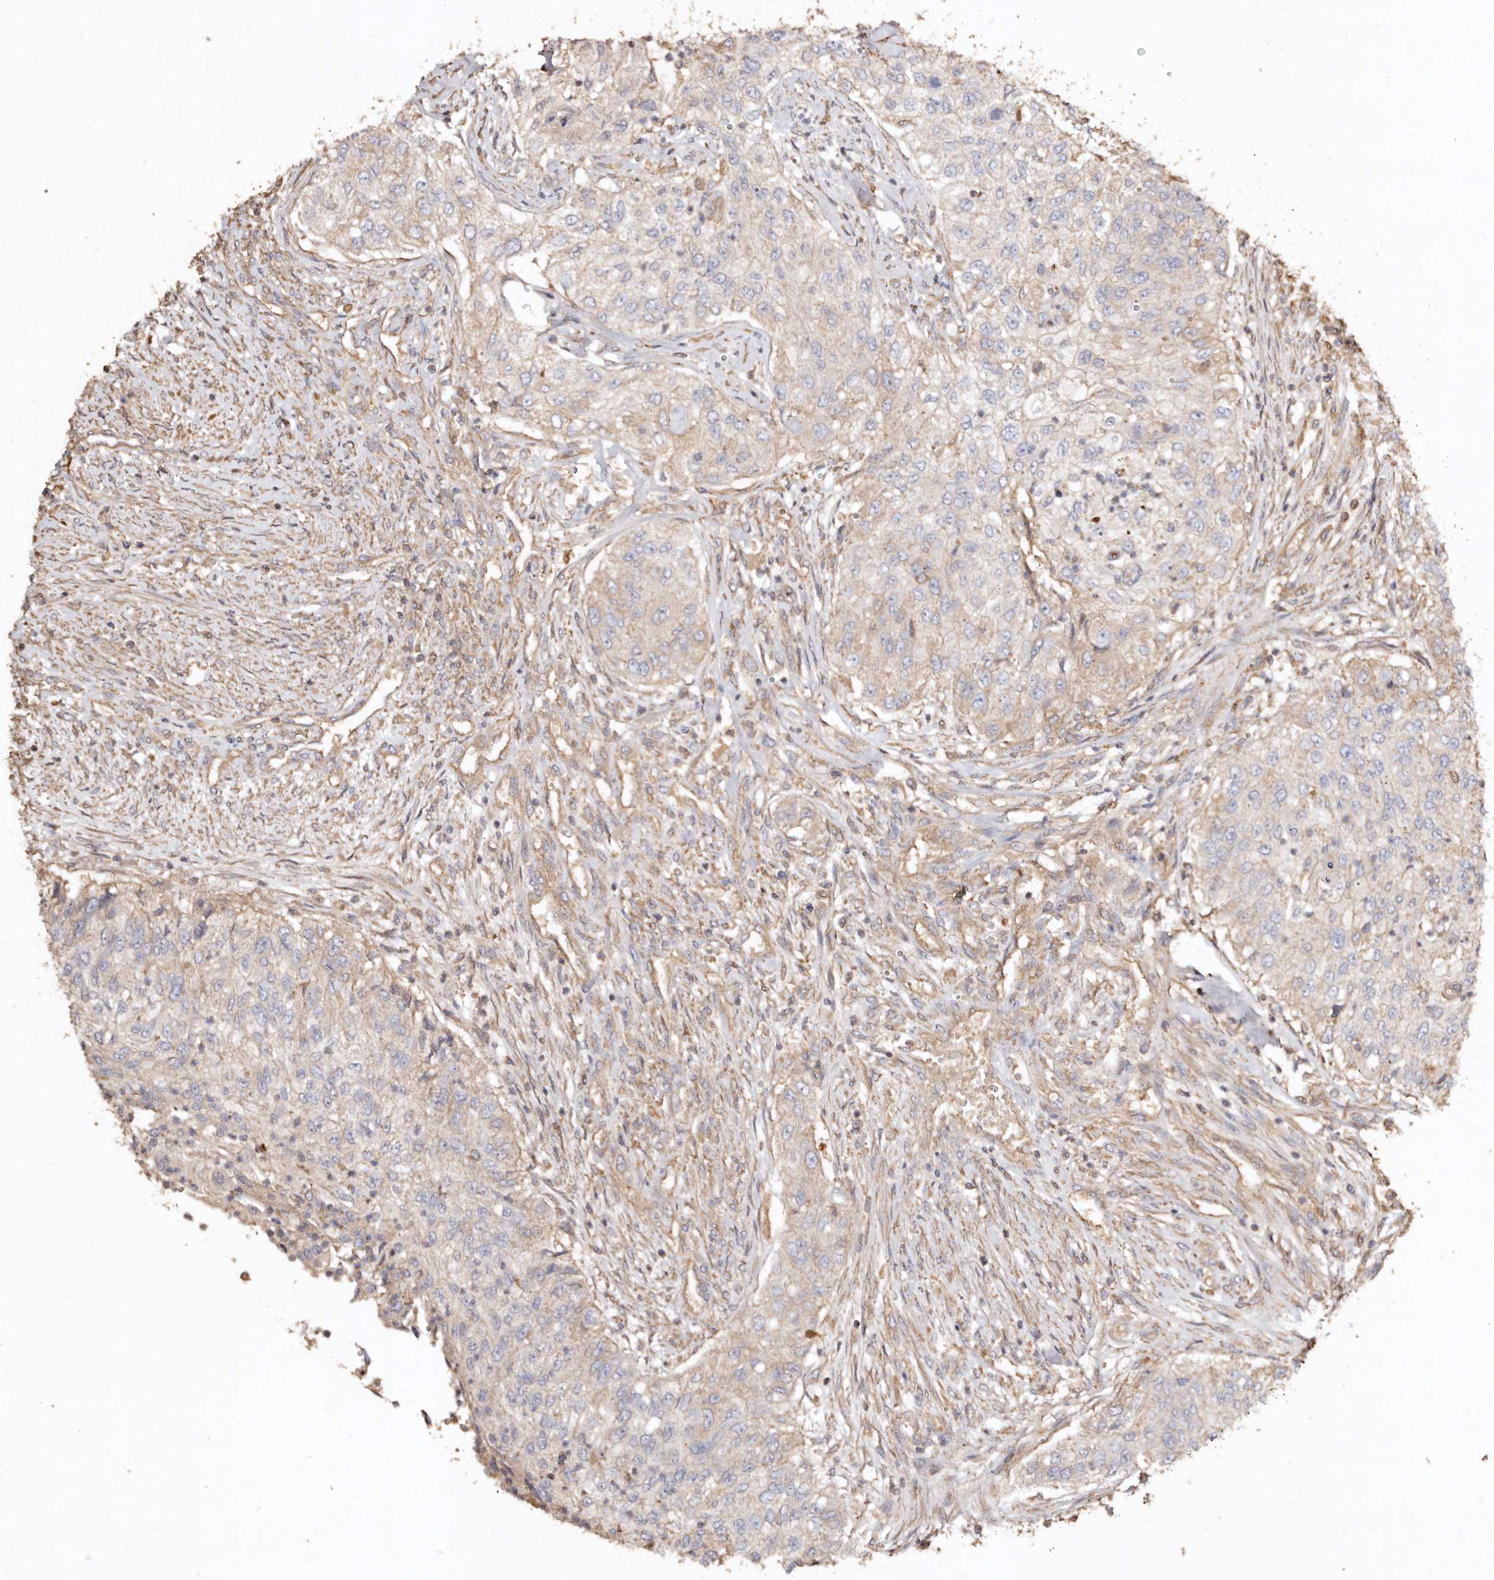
{"staining": {"intensity": "weak", "quantity": "<25%", "location": "cytoplasmic/membranous"}, "tissue": "urothelial cancer", "cell_type": "Tumor cells", "image_type": "cancer", "snomed": [{"axis": "morphology", "description": "Urothelial carcinoma, High grade"}, {"axis": "topography", "description": "Urinary bladder"}], "caption": "The image reveals no significant positivity in tumor cells of urothelial cancer.", "gene": "FARS2", "patient": {"sex": "female", "age": 60}}